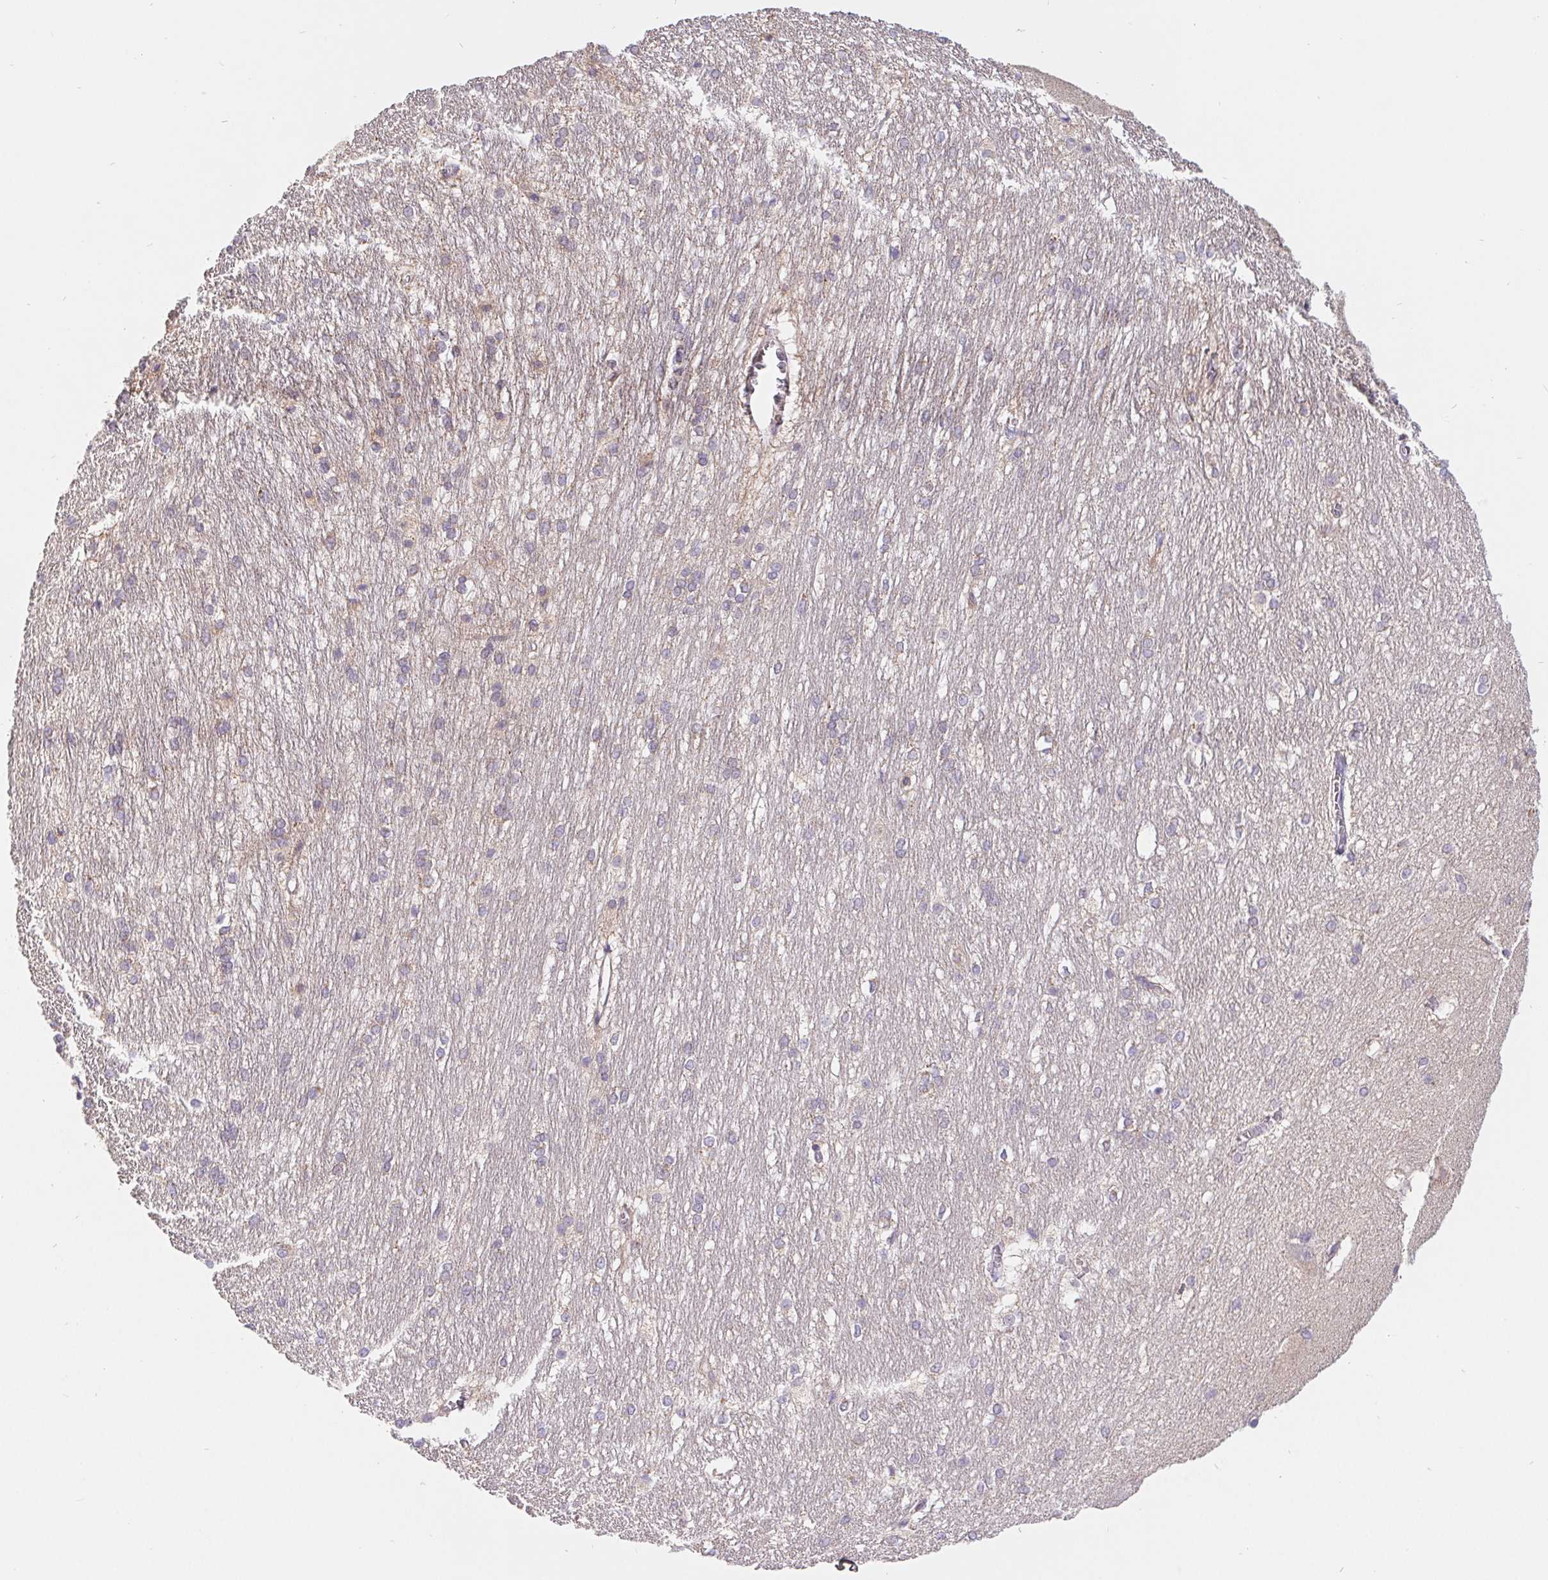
{"staining": {"intensity": "weak", "quantity": "<25%", "location": "cytoplasmic/membranous"}, "tissue": "hippocampus", "cell_type": "Glial cells", "image_type": "normal", "snomed": [{"axis": "morphology", "description": "Normal tissue, NOS"}, {"axis": "topography", "description": "Cerebral cortex"}, {"axis": "topography", "description": "Hippocampus"}], "caption": "DAB immunohistochemical staining of unremarkable human hippocampus shows no significant expression in glial cells.", "gene": "EMC6", "patient": {"sex": "female", "age": 19}}